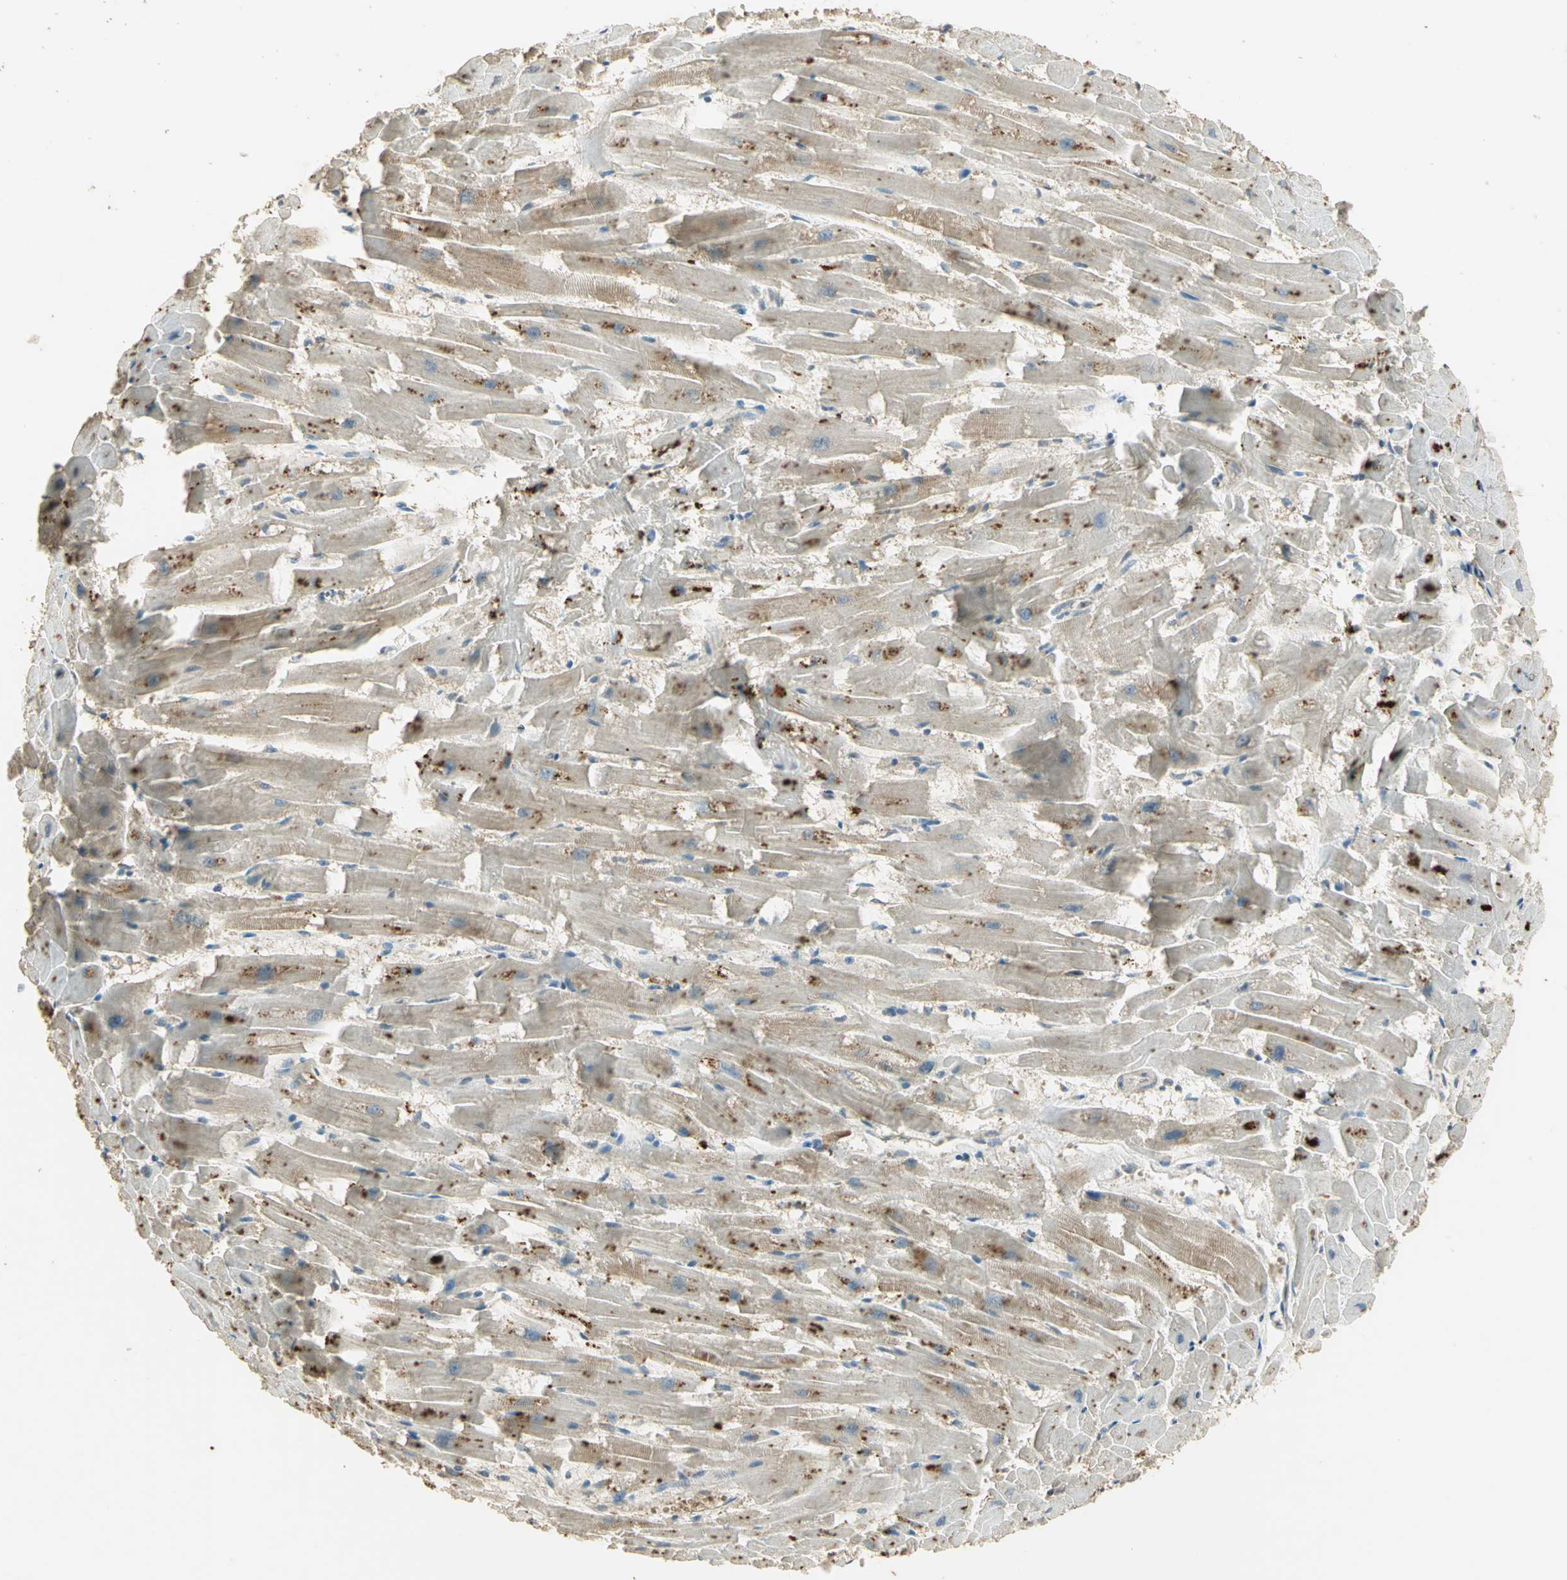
{"staining": {"intensity": "moderate", "quantity": "25%-75%", "location": "cytoplasmic/membranous"}, "tissue": "heart muscle", "cell_type": "Cardiomyocytes", "image_type": "normal", "snomed": [{"axis": "morphology", "description": "Normal tissue, NOS"}, {"axis": "topography", "description": "Heart"}], "caption": "Moderate cytoplasmic/membranous positivity is seen in about 25%-75% of cardiomyocytes in normal heart muscle. (Stains: DAB in brown, nuclei in blue, Microscopy: brightfield microscopy at high magnification).", "gene": "KEAP1", "patient": {"sex": "female", "age": 19}}